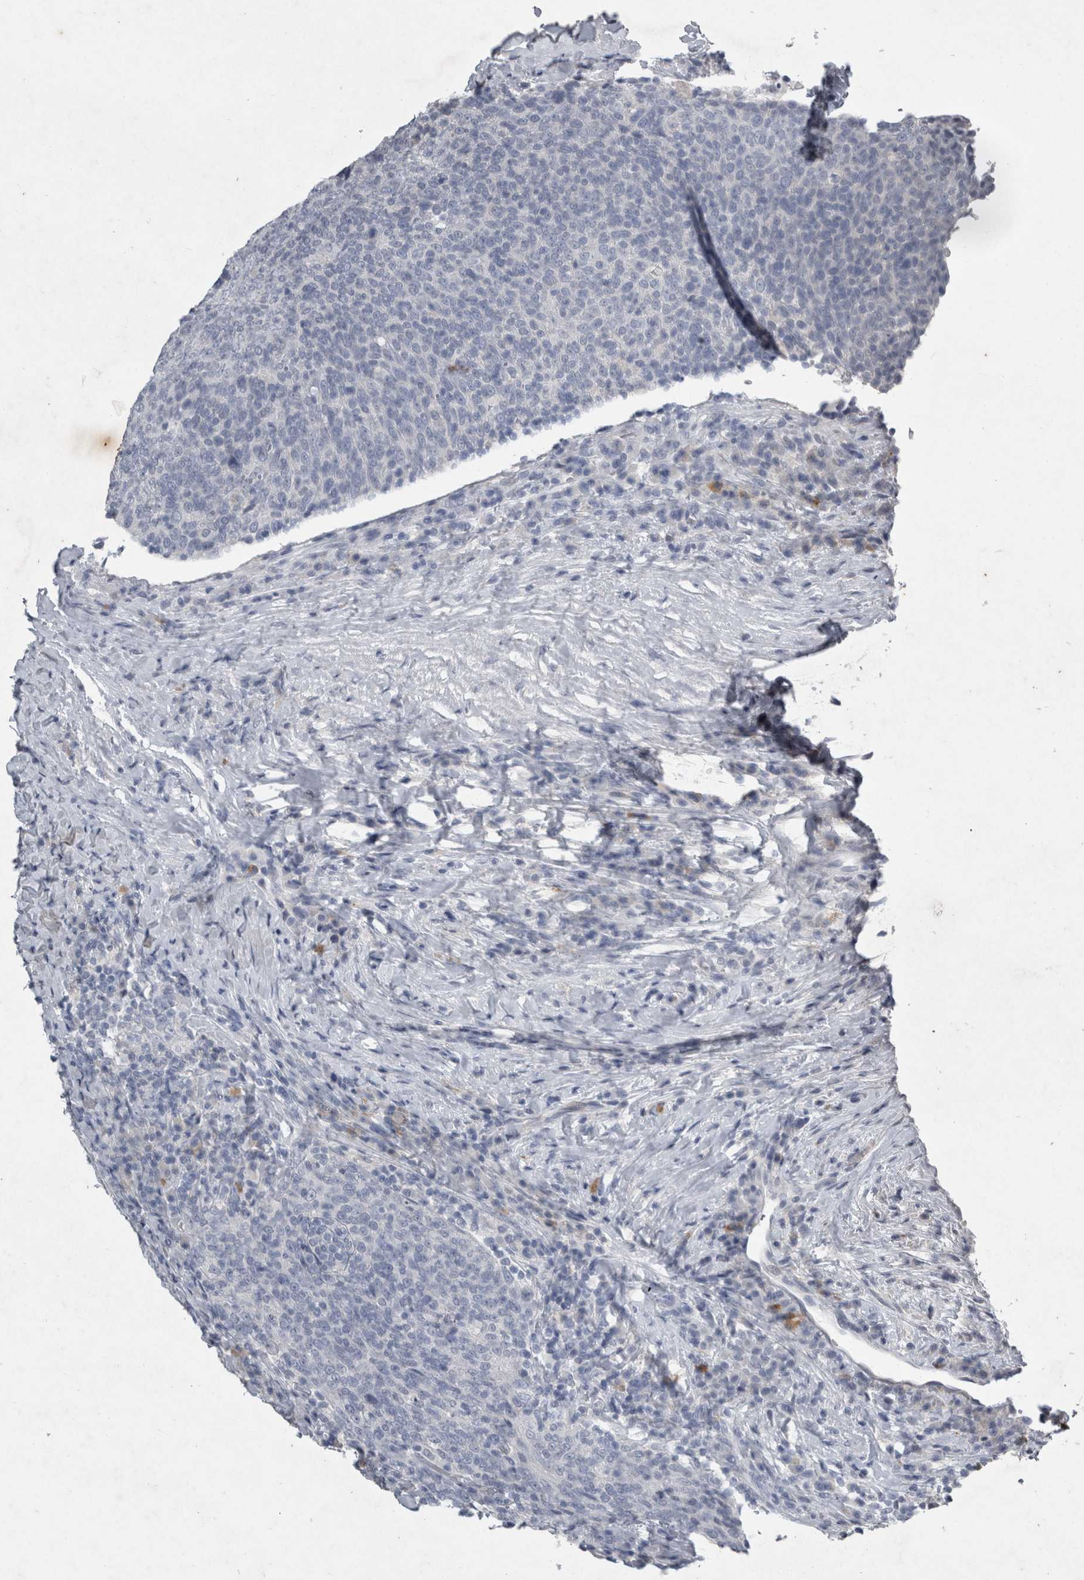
{"staining": {"intensity": "negative", "quantity": "none", "location": "none"}, "tissue": "head and neck cancer", "cell_type": "Tumor cells", "image_type": "cancer", "snomed": [{"axis": "morphology", "description": "Squamous cell carcinoma, NOS"}, {"axis": "morphology", "description": "Squamous cell carcinoma, metastatic, NOS"}, {"axis": "topography", "description": "Lymph node"}, {"axis": "topography", "description": "Head-Neck"}], "caption": "This image is of head and neck squamous cell carcinoma stained with IHC to label a protein in brown with the nuclei are counter-stained blue. There is no expression in tumor cells.", "gene": "PDX1", "patient": {"sex": "male", "age": 62}}